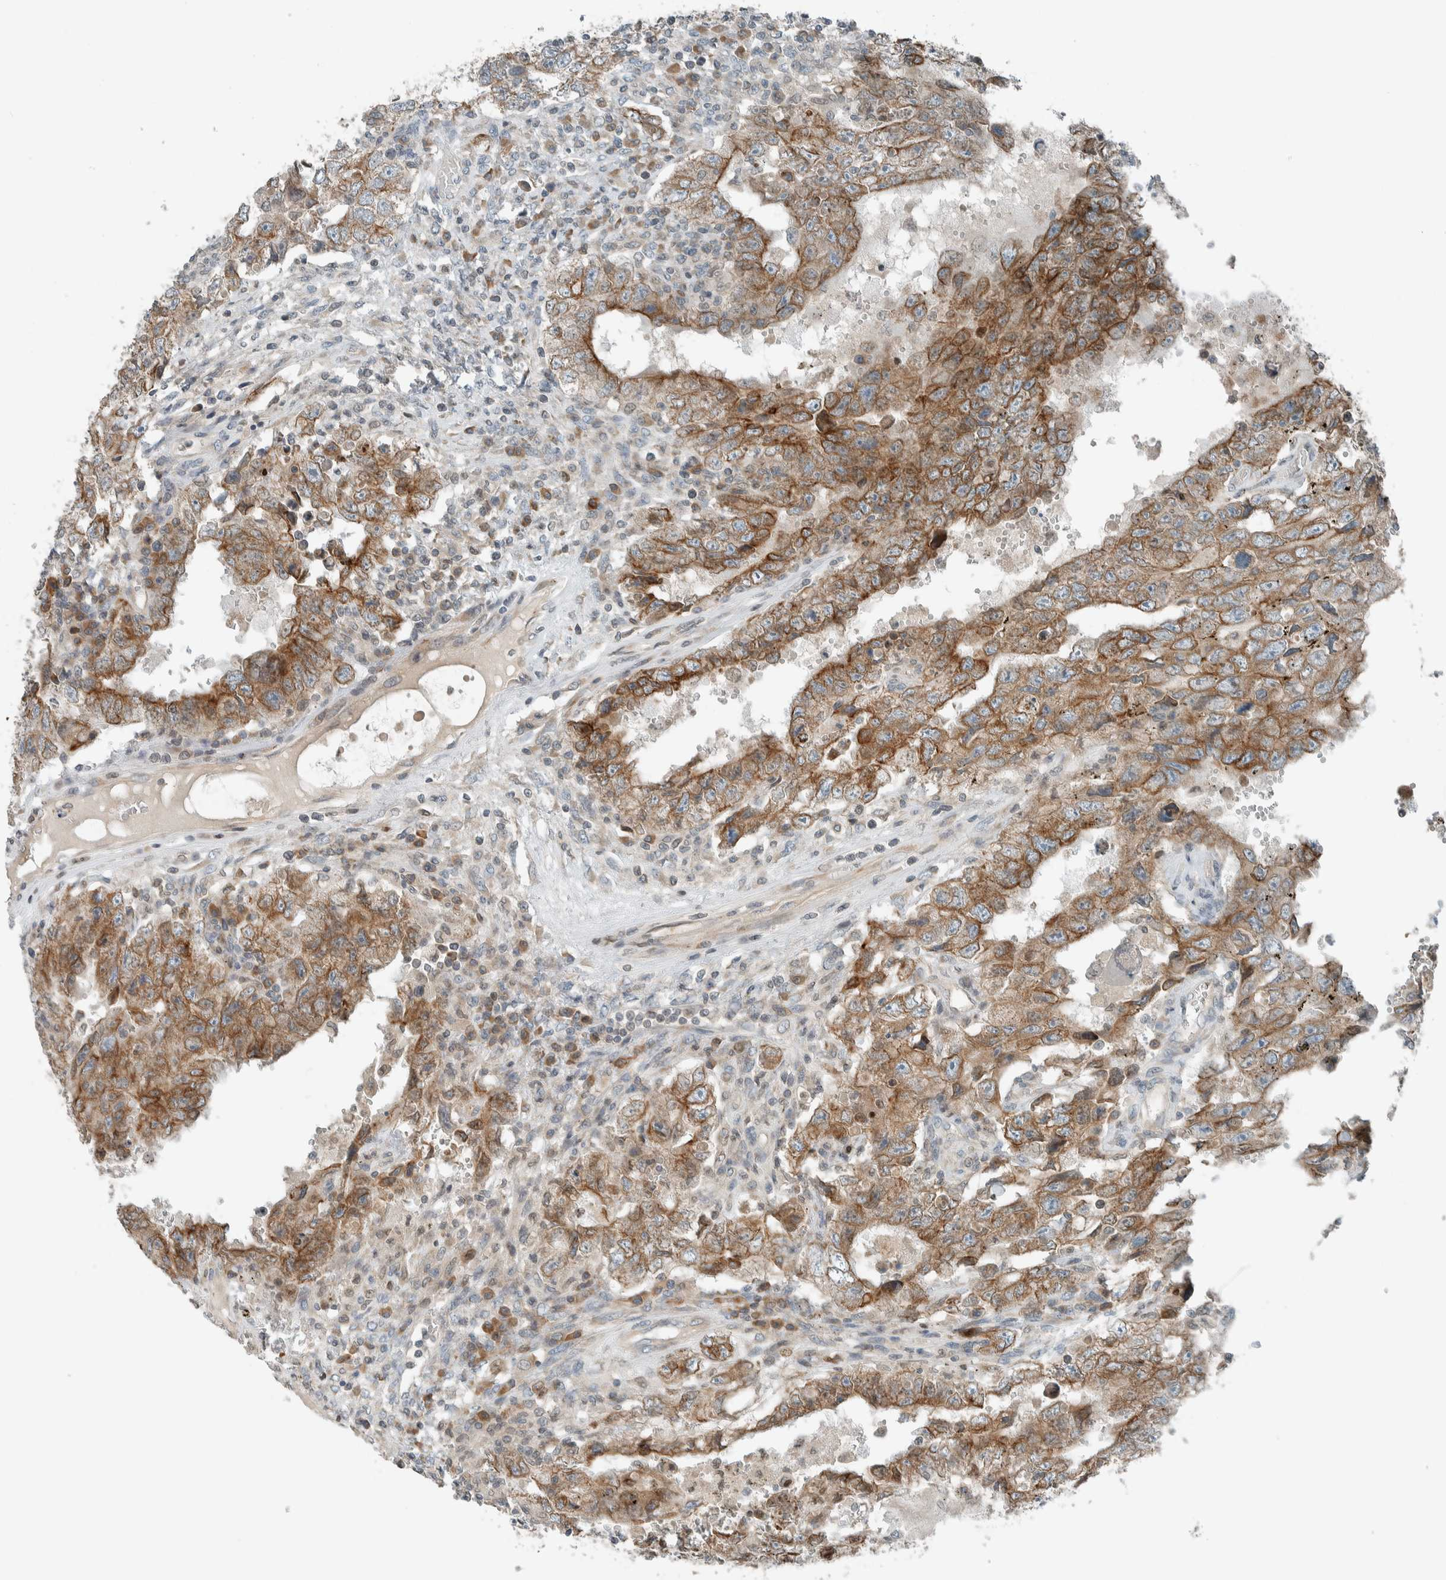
{"staining": {"intensity": "moderate", "quantity": ">75%", "location": "cytoplasmic/membranous"}, "tissue": "testis cancer", "cell_type": "Tumor cells", "image_type": "cancer", "snomed": [{"axis": "morphology", "description": "Carcinoma, Embryonal, NOS"}, {"axis": "topography", "description": "Testis"}], "caption": "Brown immunohistochemical staining in human testis cancer (embryonal carcinoma) displays moderate cytoplasmic/membranous expression in approximately >75% of tumor cells.", "gene": "SEL1L", "patient": {"sex": "male", "age": 26}}